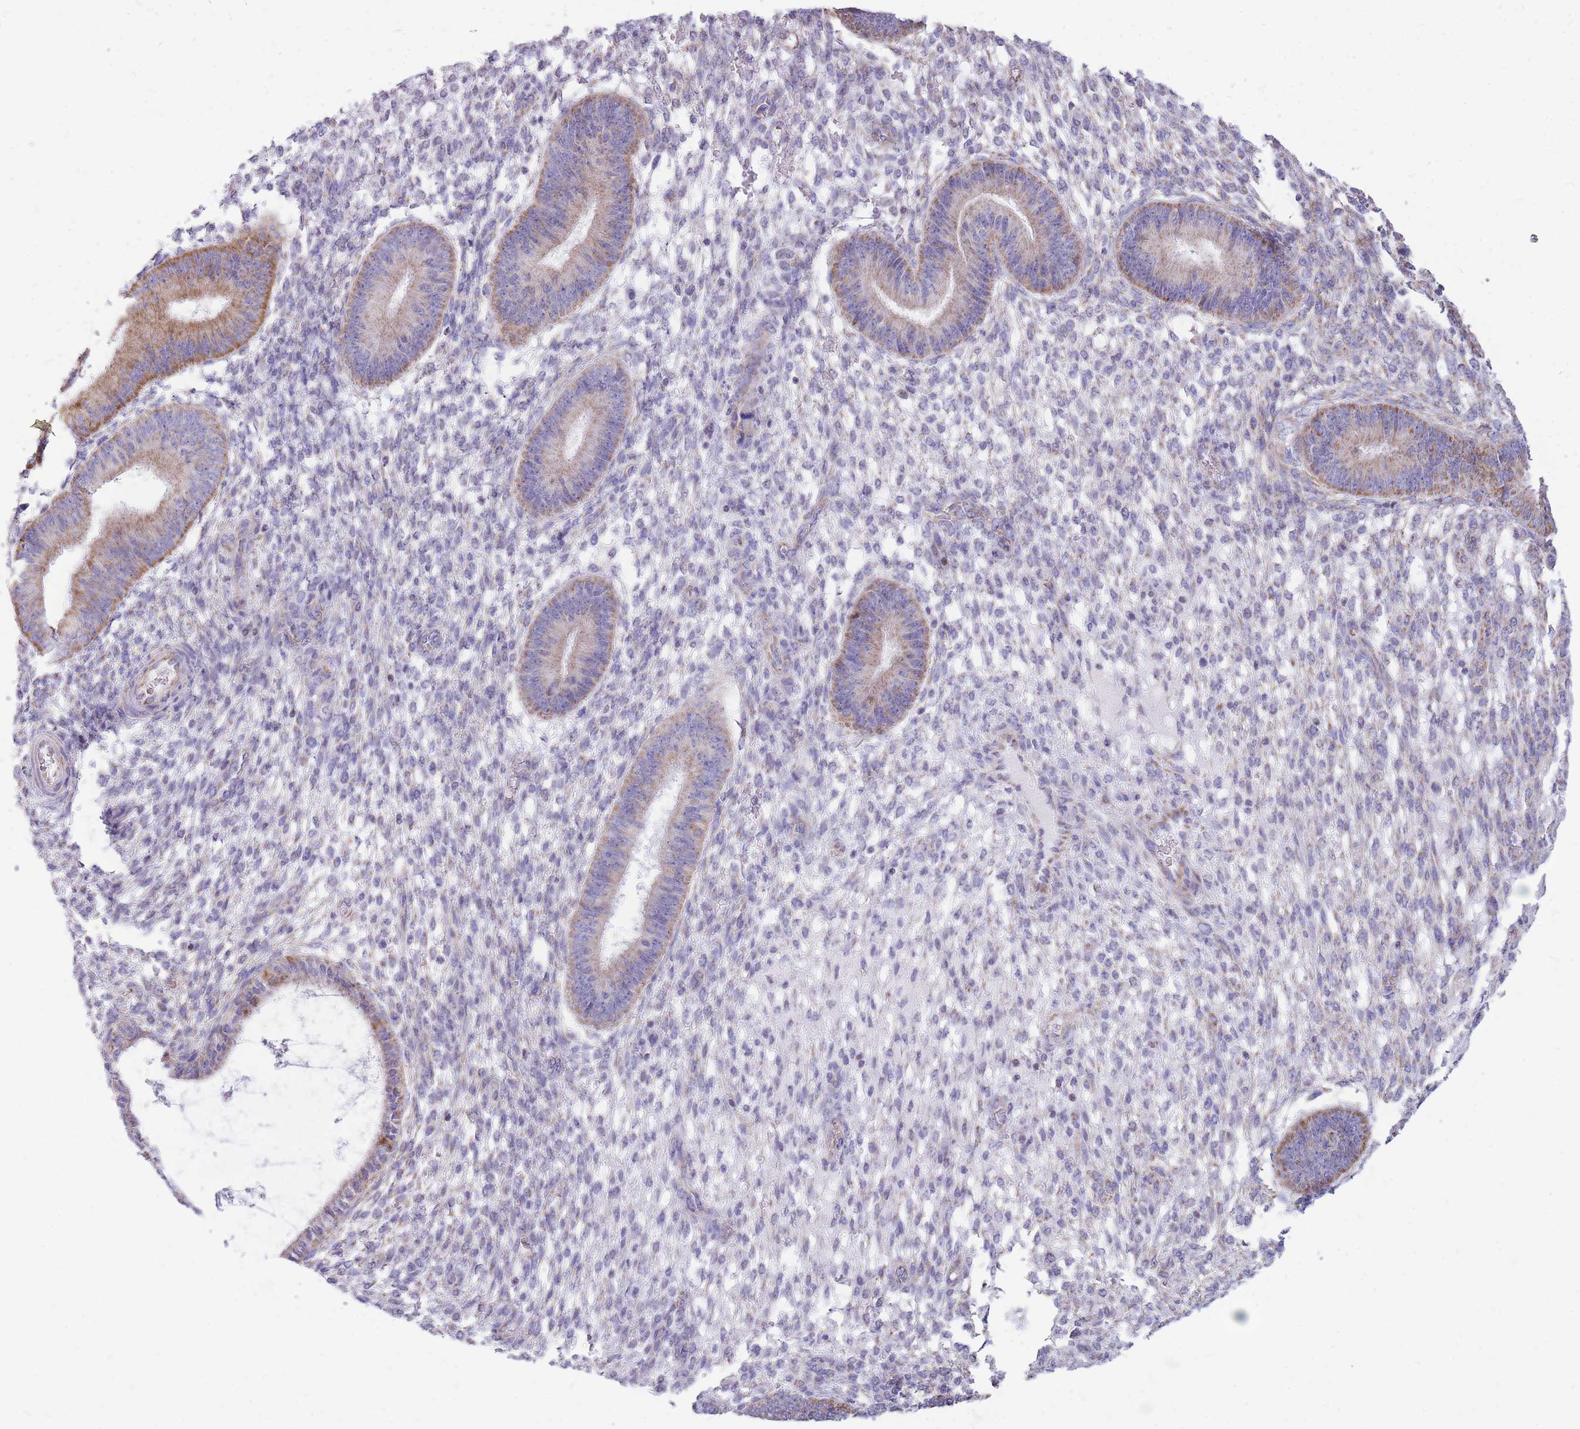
{"staining": {"intensity": "negative", "quantity": "none", "location": "none"}, "tissue": "endometrium", "cell_type": "Cells in endometrial stroma", "image_type": "normal", "snomed": [{"axis": "morphology", "description": "Normal tissue, NOS"}, {"axis": "topography", "description": "Endometrium"}], "caption": "Histopathology image shows no protein positivity in cells in endometrial stroma of normal endometrium. (Brightfield microscopy of DAB IHC at high magnification).", "gene": "PCSK1", "patient": {"sex": "female", "age": 49}}